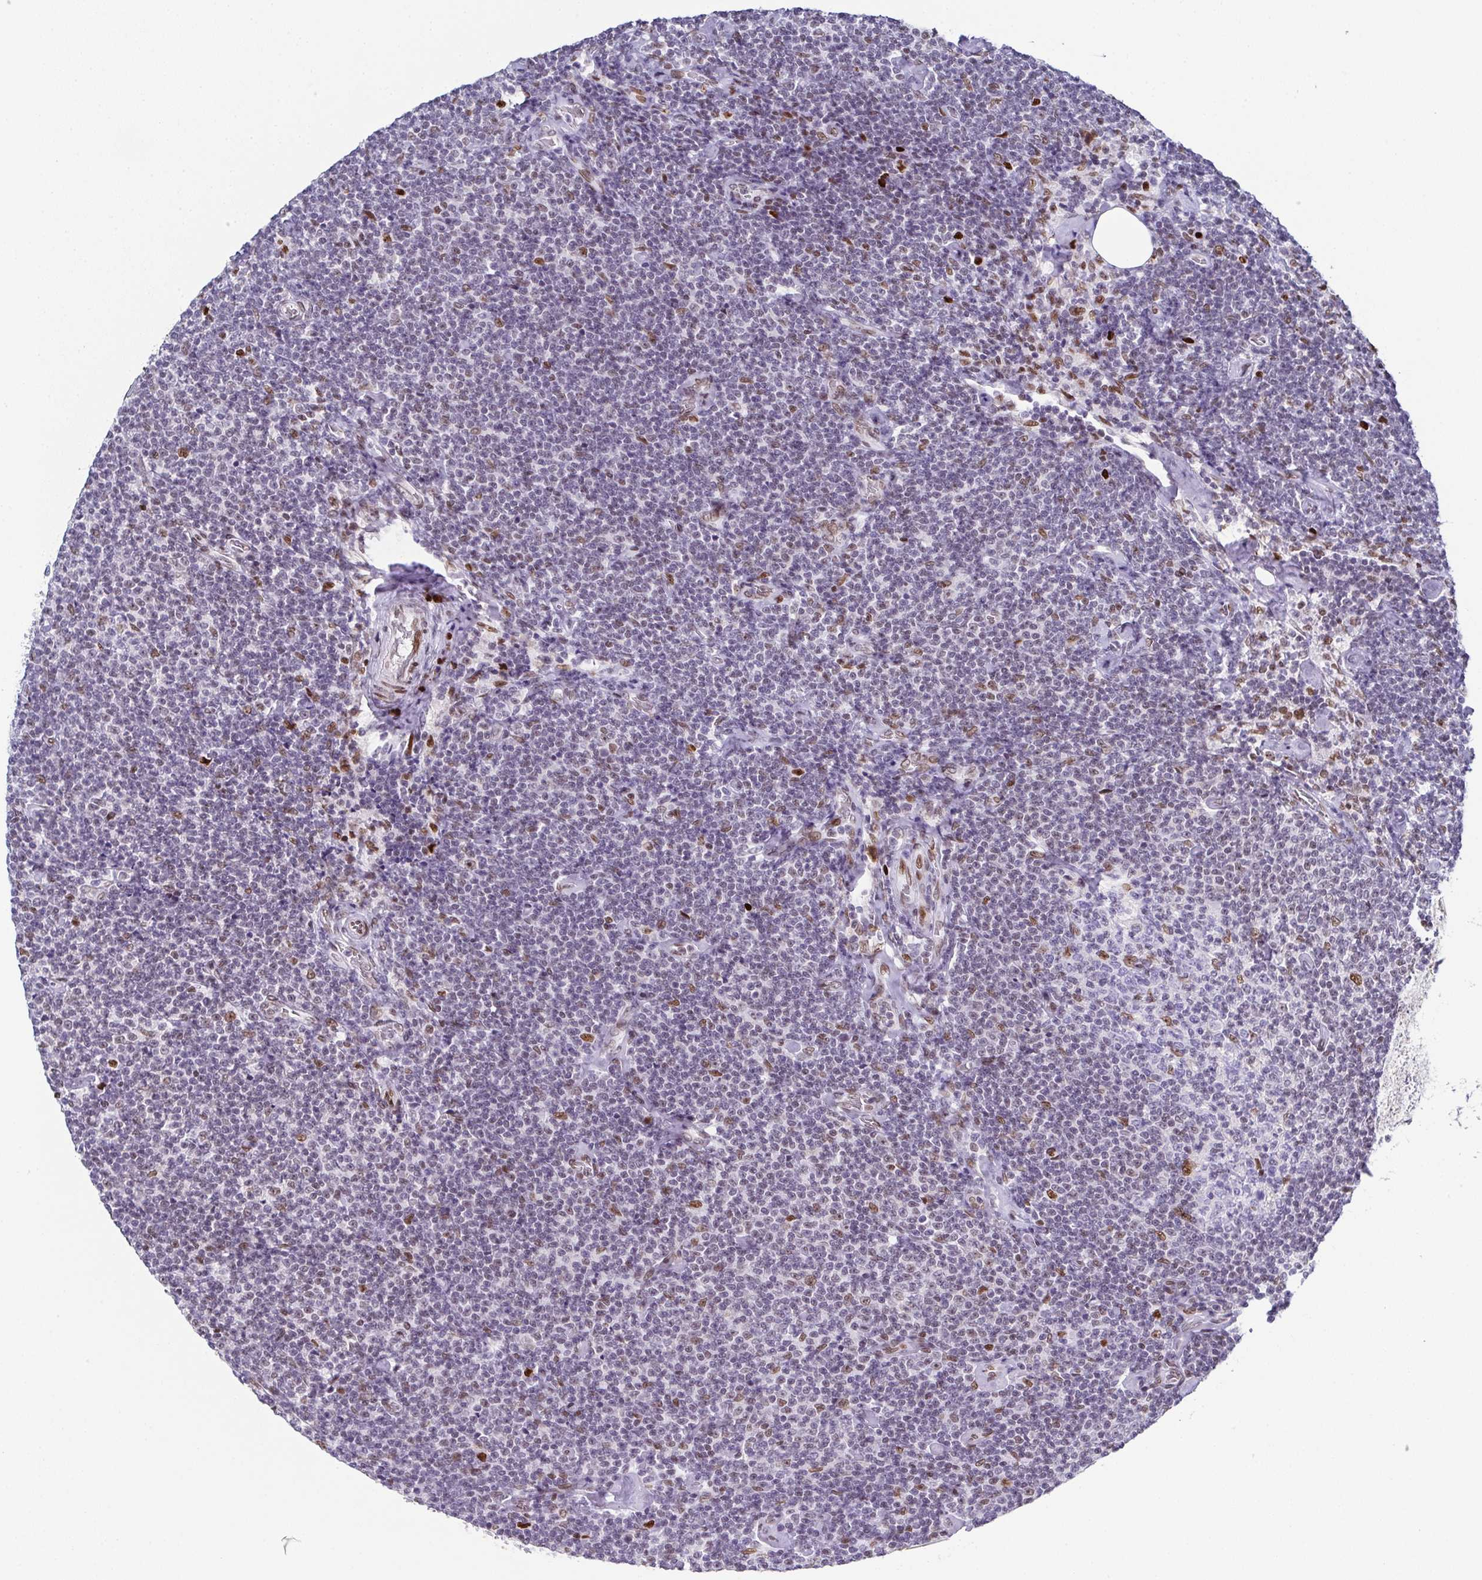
{"staining": {"intensity": "negative", "quantity": "none", "location": "none"}, "tissue": "lymphoma", "cell_type": "Tumor cells", "image_type": "cancer", "snomed": [{"axis": "morphology", "description": "Malignant lymphoma, non-Hodgkin's type, Low grade"}, {"axis": "topography", "description": "Lymph node"}], "caption": "Tumor cells show no significant protein staining in malignant lymphoma, non-Hodgkin's type (low-grade). (Brightfield microscopy of DAB immunohistochemistry at high magnification).", "gene": "RB1", "patient": {"sex": "male", "age": 81}}